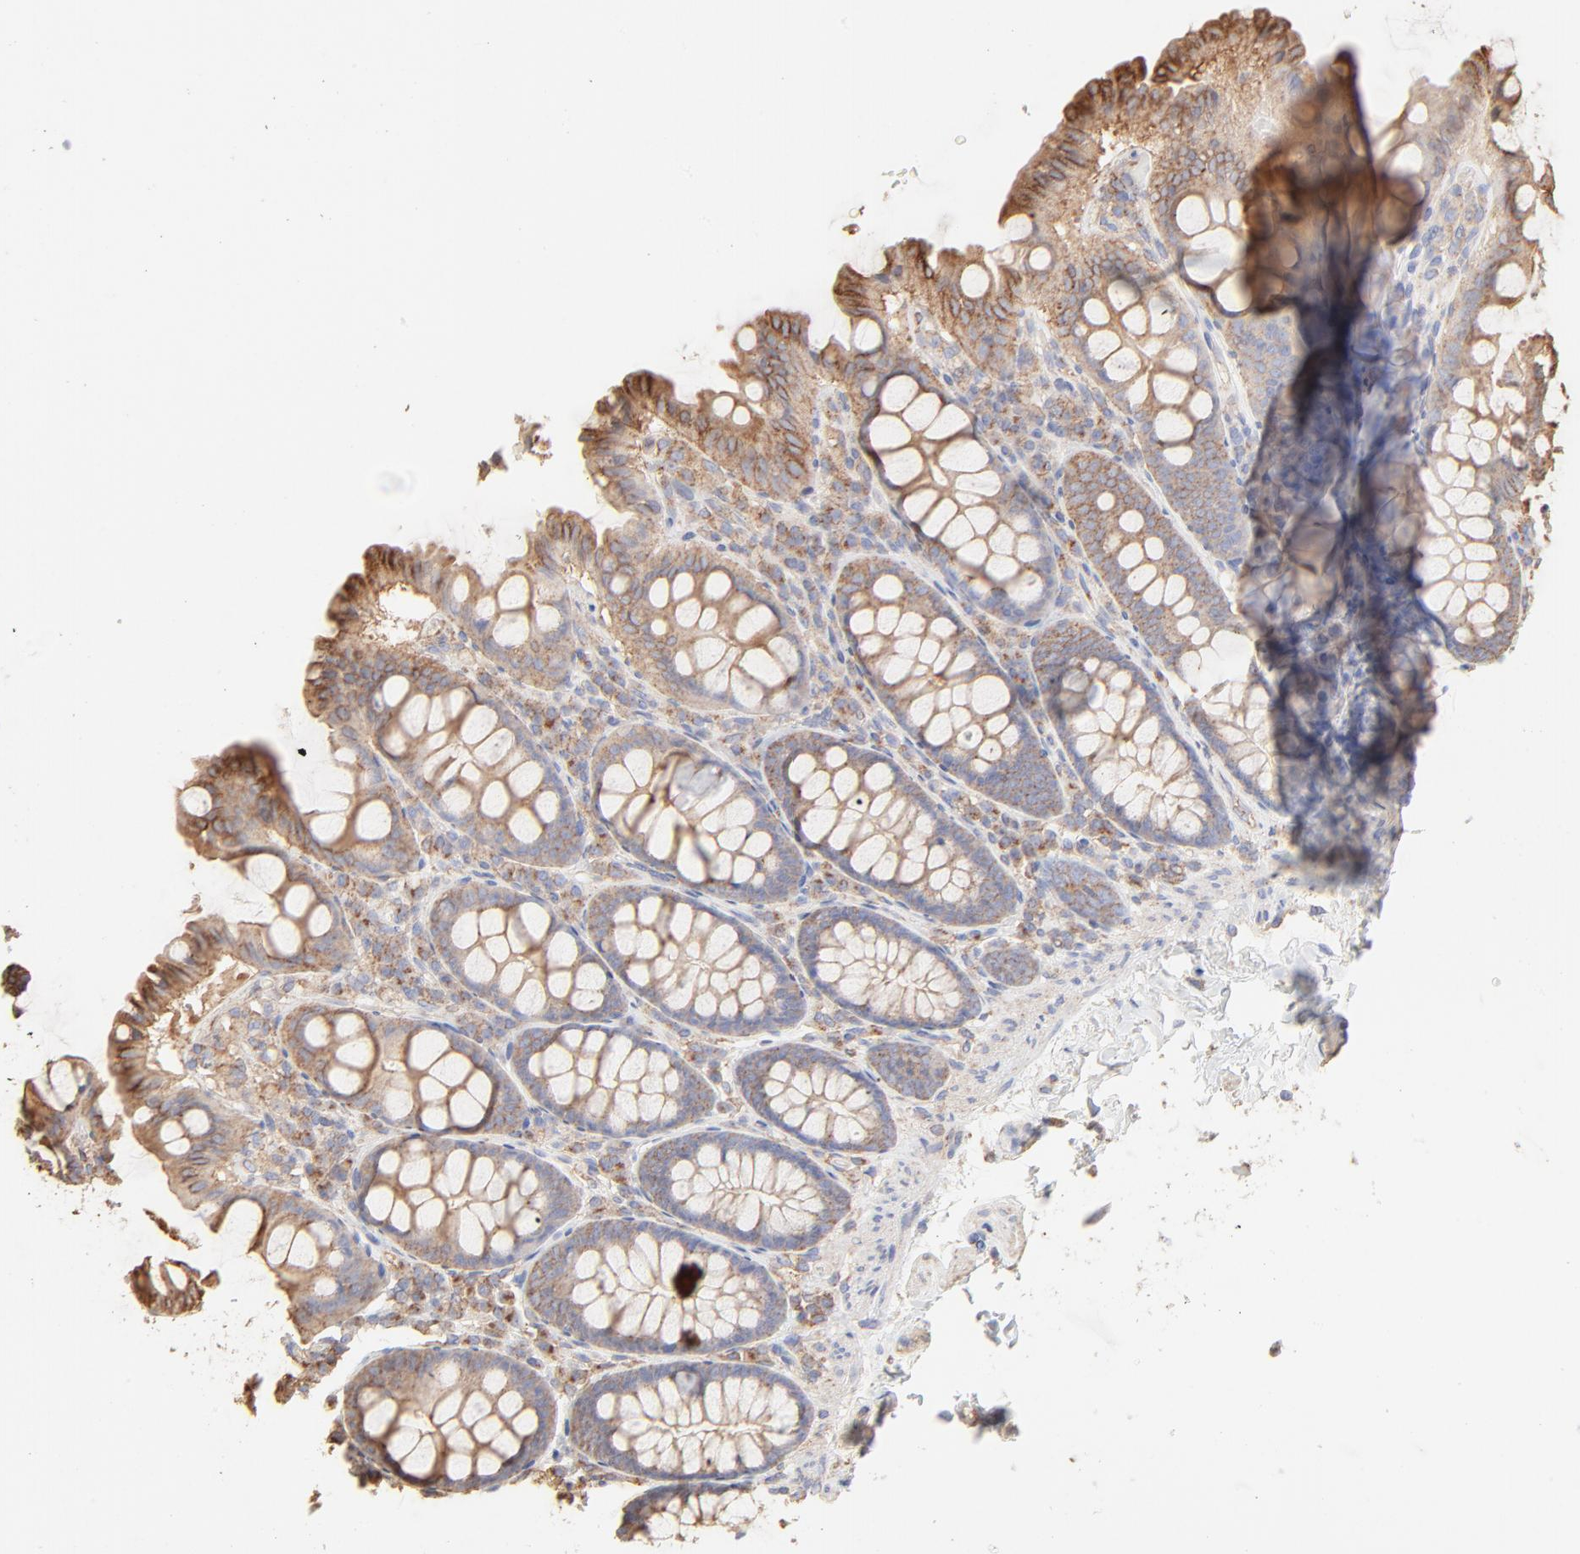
{"staining": {"intensity": "weak", "quantity": ">75%", "location": "cytoplasmic/membranous"}, "tissue": "colon", "cell_type": "Endothelial cells", "image_type": "normal", "snomed": [{"axis": "morphology", "description": "Normal tissue, NOS"}, {"axis": "topography", "description": "Colon"}], "caption": "Endothelial cells show low levels of weak cytoplasmic/membranous positivity in about >75% of cells in normal colon.", "gene": "CLTB", "patient": {"sex": "female", "age": 61}}